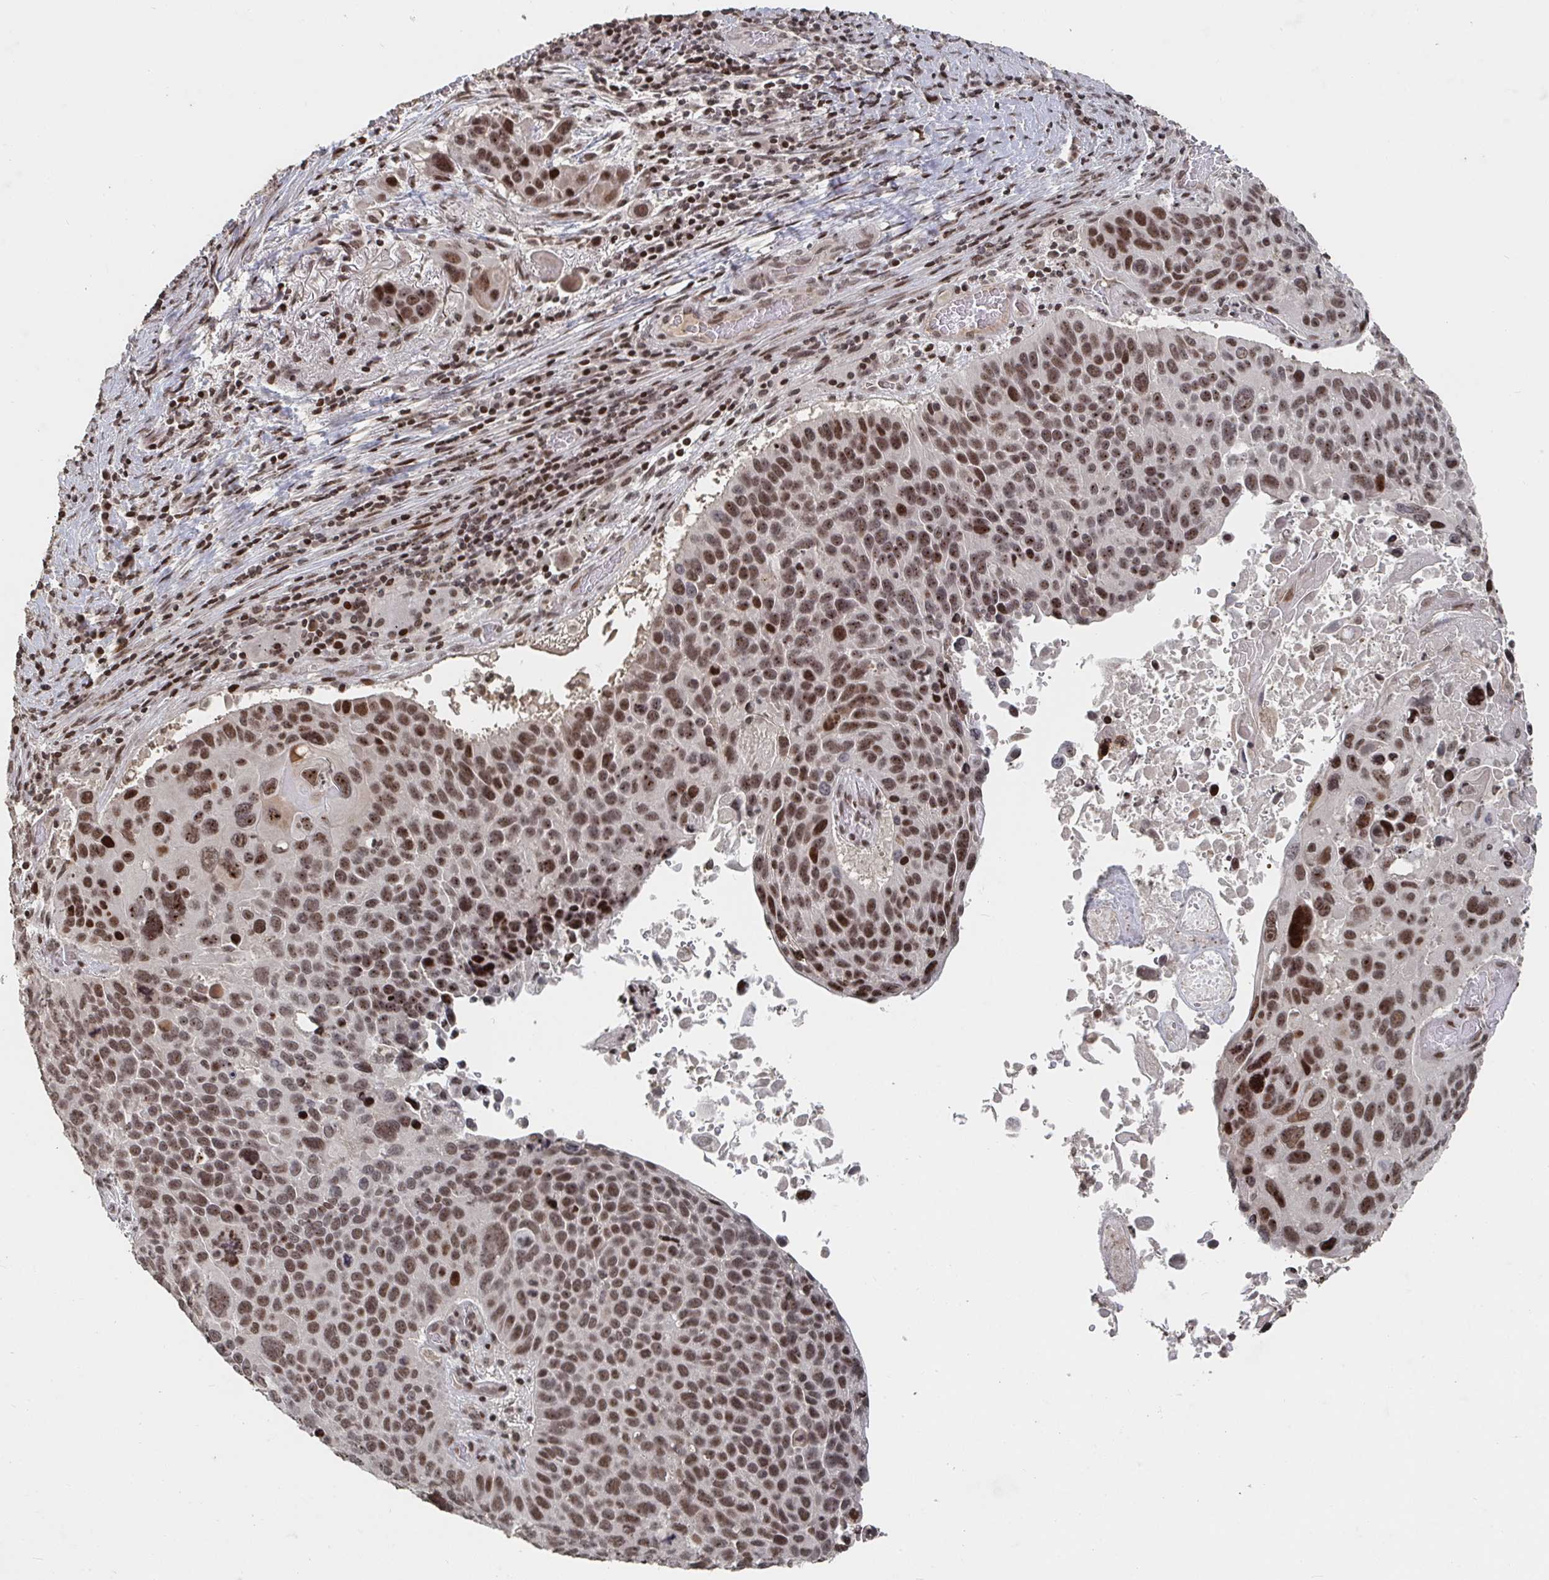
{"staining": {"intensity": "moderate", "quantity": ">75%", "location": "nuclear"}, "tissue": "lung cancer", "cell_type": "Tumor cells", "image_type": "cancer", "snomed": [{"axis": "morphology", "description": "Squamous cell carcinoma, NOS"}, {"axis": "topography", "description": "Lung"}], "caption": "This image displays lung cancer (squamous cell carcinoma) stained with immunohistochemistry (IHC) to label a protein in brown. The nuclear of tumor cells show moderate positivity for the protein. Nuclei are counter-stained blue.", "gene": "ZDHHC12", "patient": {"sex": "male", "age": 68}}